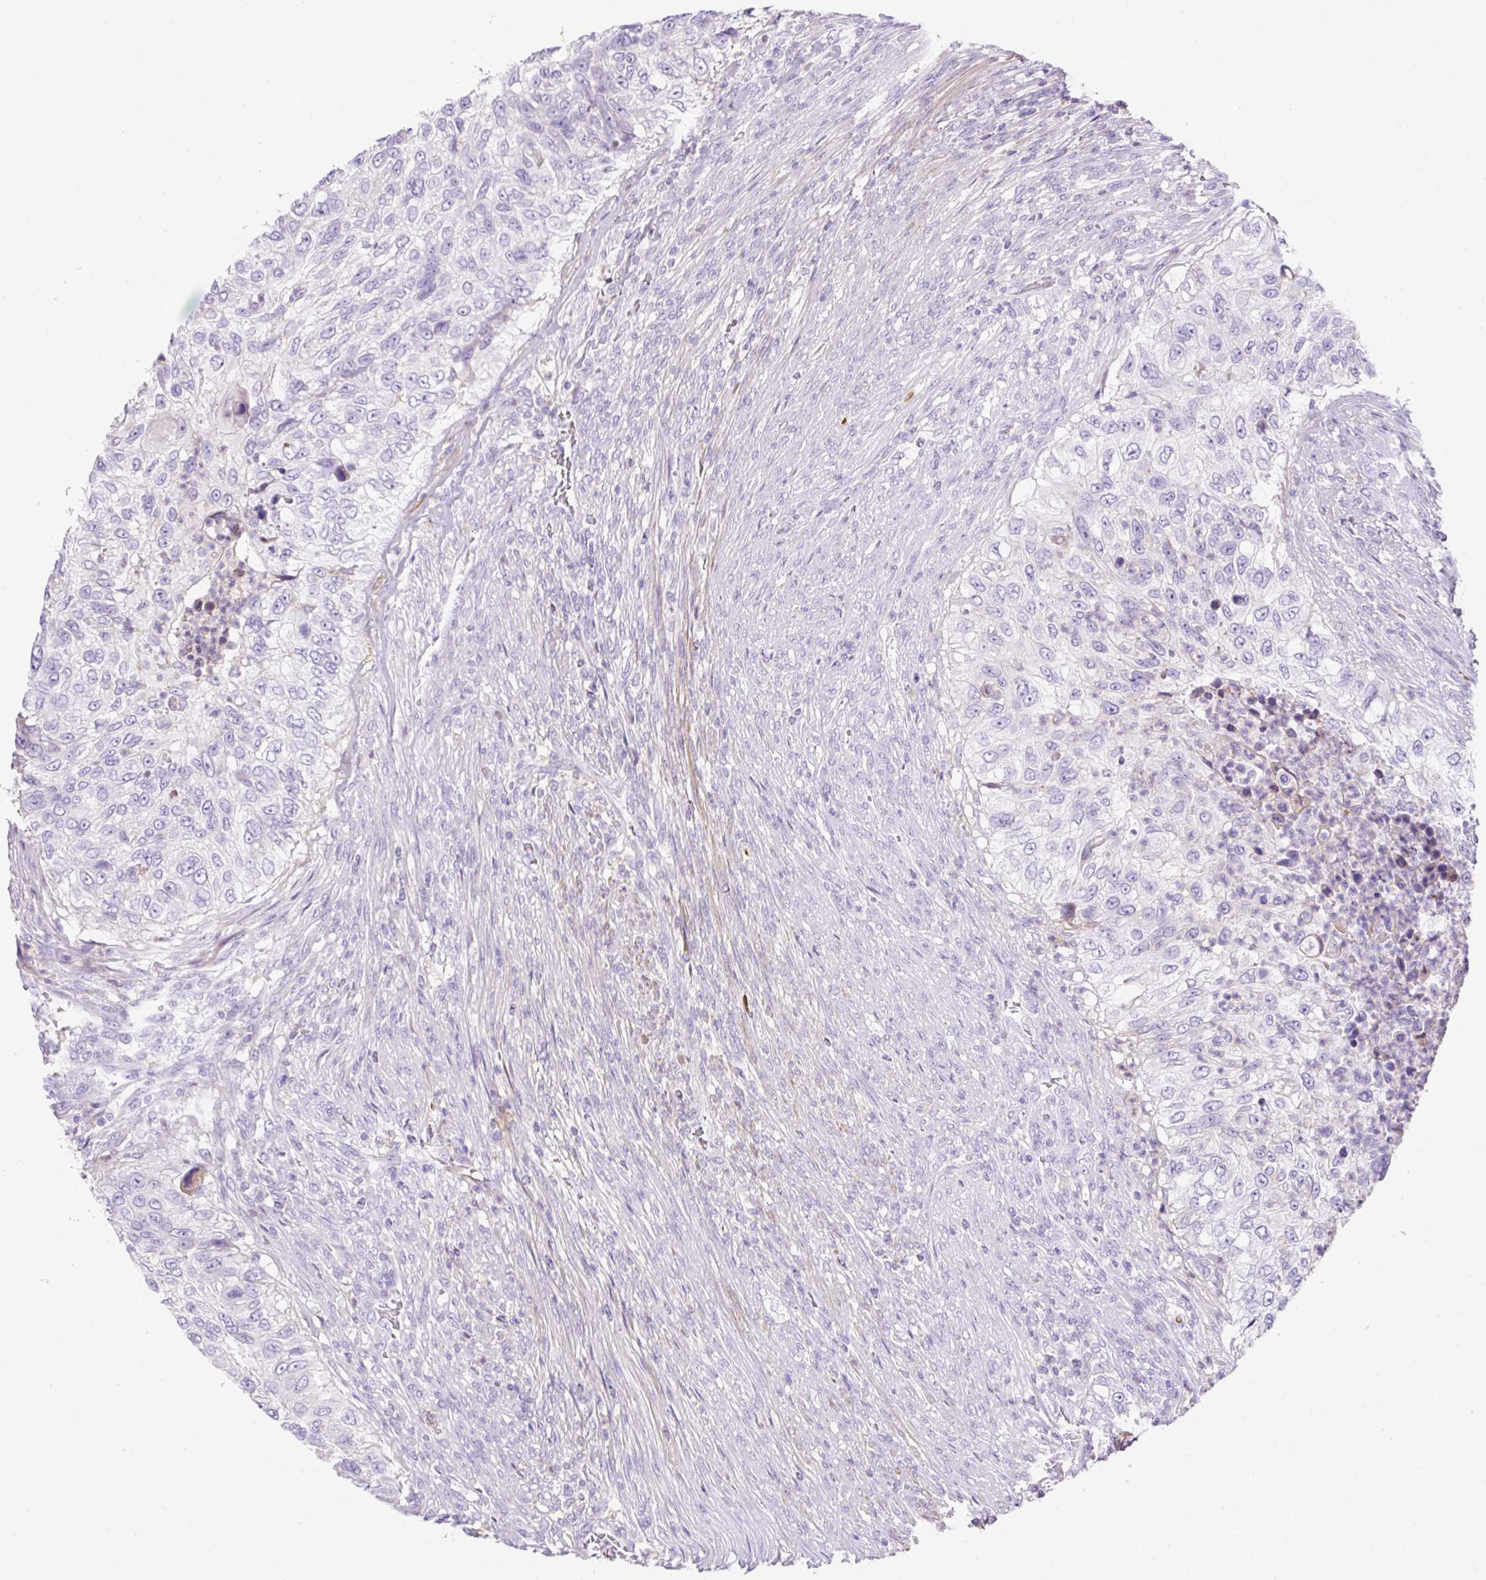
{"staining": {"intensity": "negative", "quantity": "none", "location": "none"}, "tissue": "urothelial cancer", "cell_type": "Tumor cells", "image_type": "cancer", "snomed": [{"axis": "morphology", "description": "Urothelial carcinoma, High grade"}, {"axis": "topography", "description": "Urinary bladder"}], "caption": "This is a photomicrograph of immunohistochemistry staining of urothelial cancer, which shows no staining in tumor cells.", "gene": "TDRD15", "patient": {"sex": "female", "age": 60}}